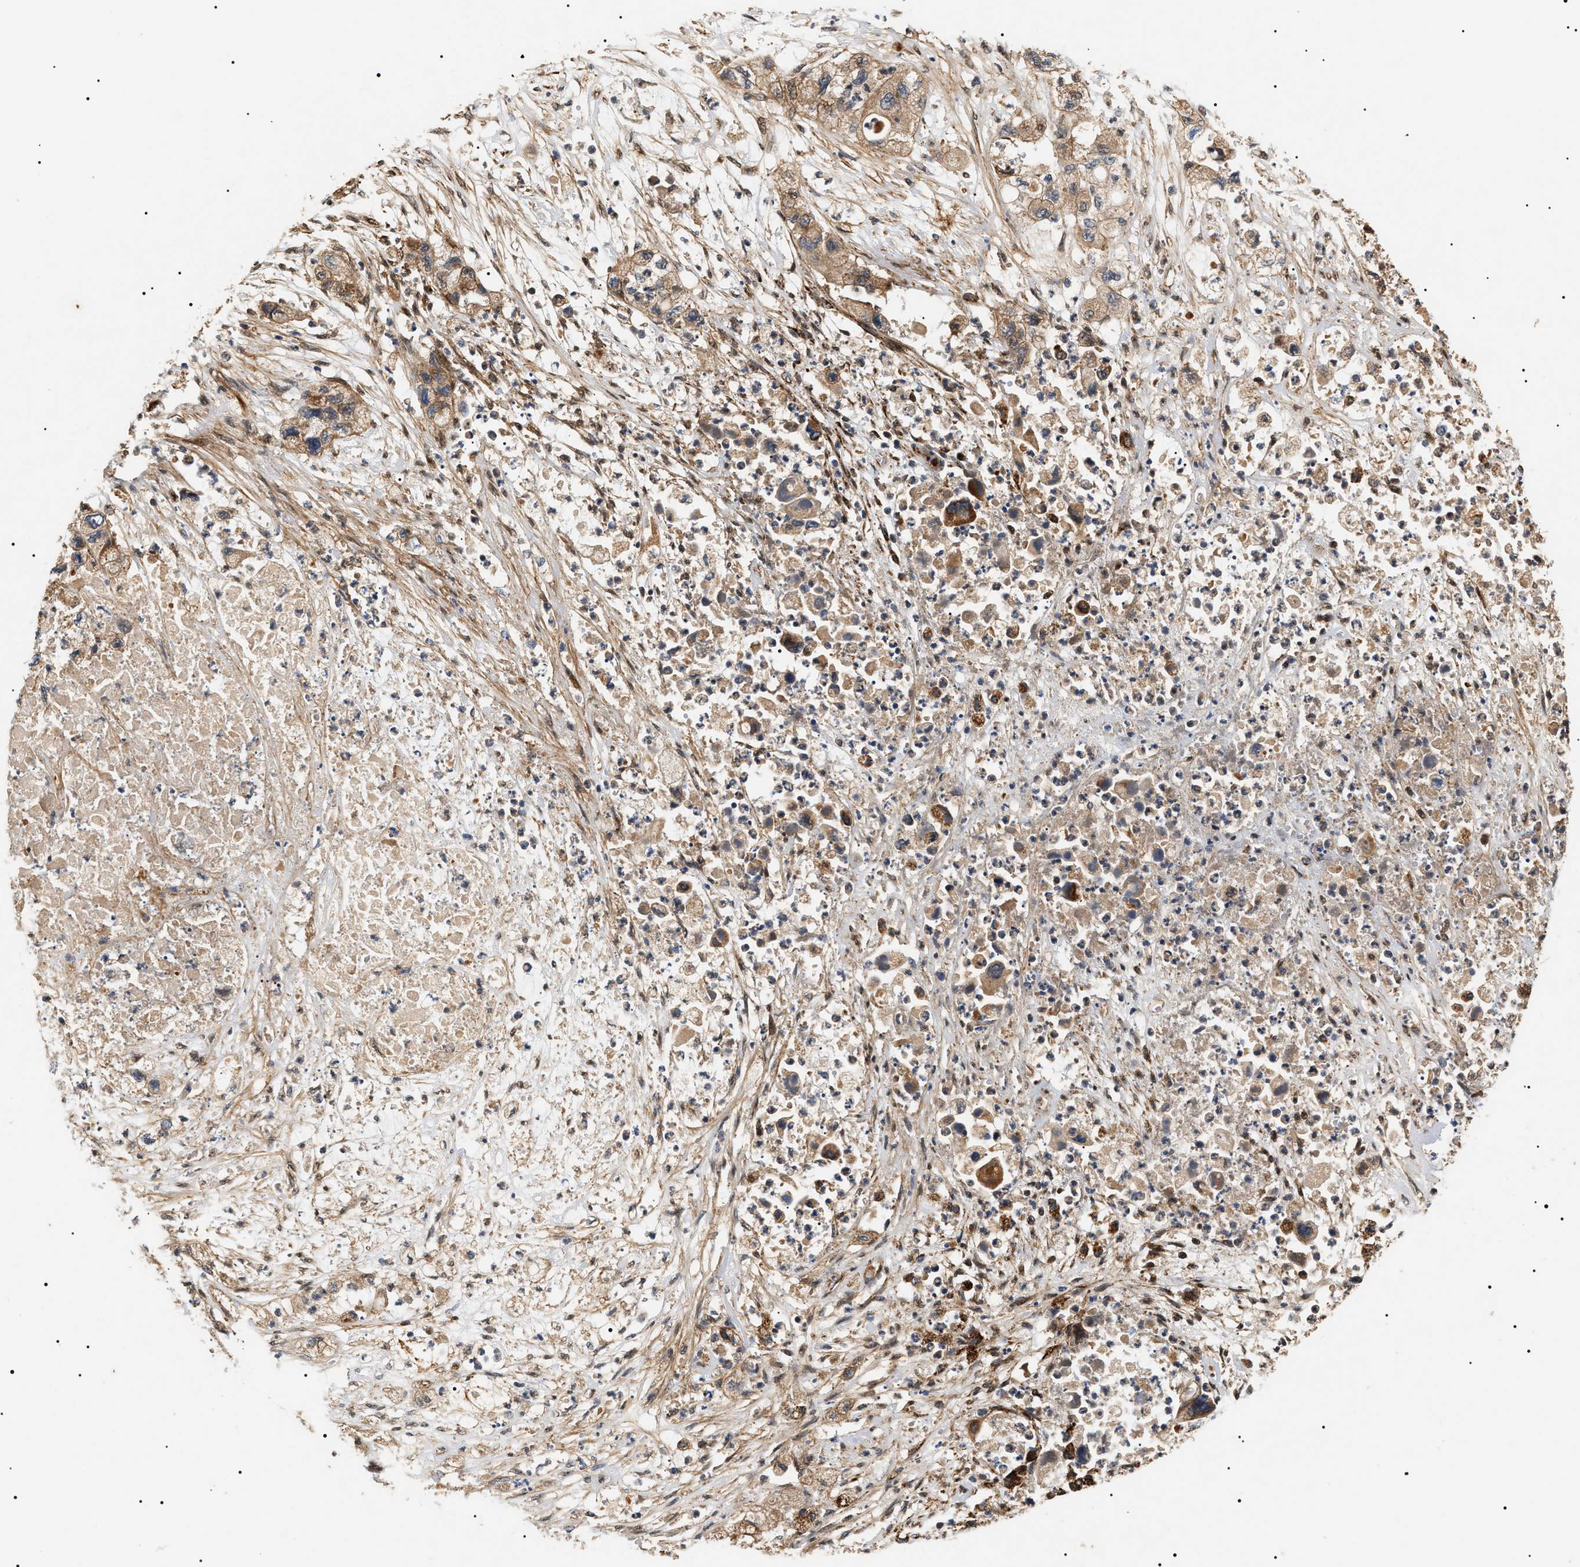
{"staining": {"intensity": "moderate", "quantity": ">75%", "location": "cytoplasmic/membranous"}, "tissue": "pancreatic cancer", "cell_type": "Tumor cells", "image_type": "cancer", "snomed": [{"axis": "morphology", "description": "Adenocarcinoma, NOS"}, {"axis": "topography", "description": "Pancreas"}], "caption": "A micrograph of human pancreatic adenocarcinoma stained for a protein exhibits moderate cytoplasmic/membranous brown staining in tumor cells. (IHC, brightfield microscopy, high magnification).", "gene": "ZBTB26", "patient": {"sex": "female", "age": 78}}